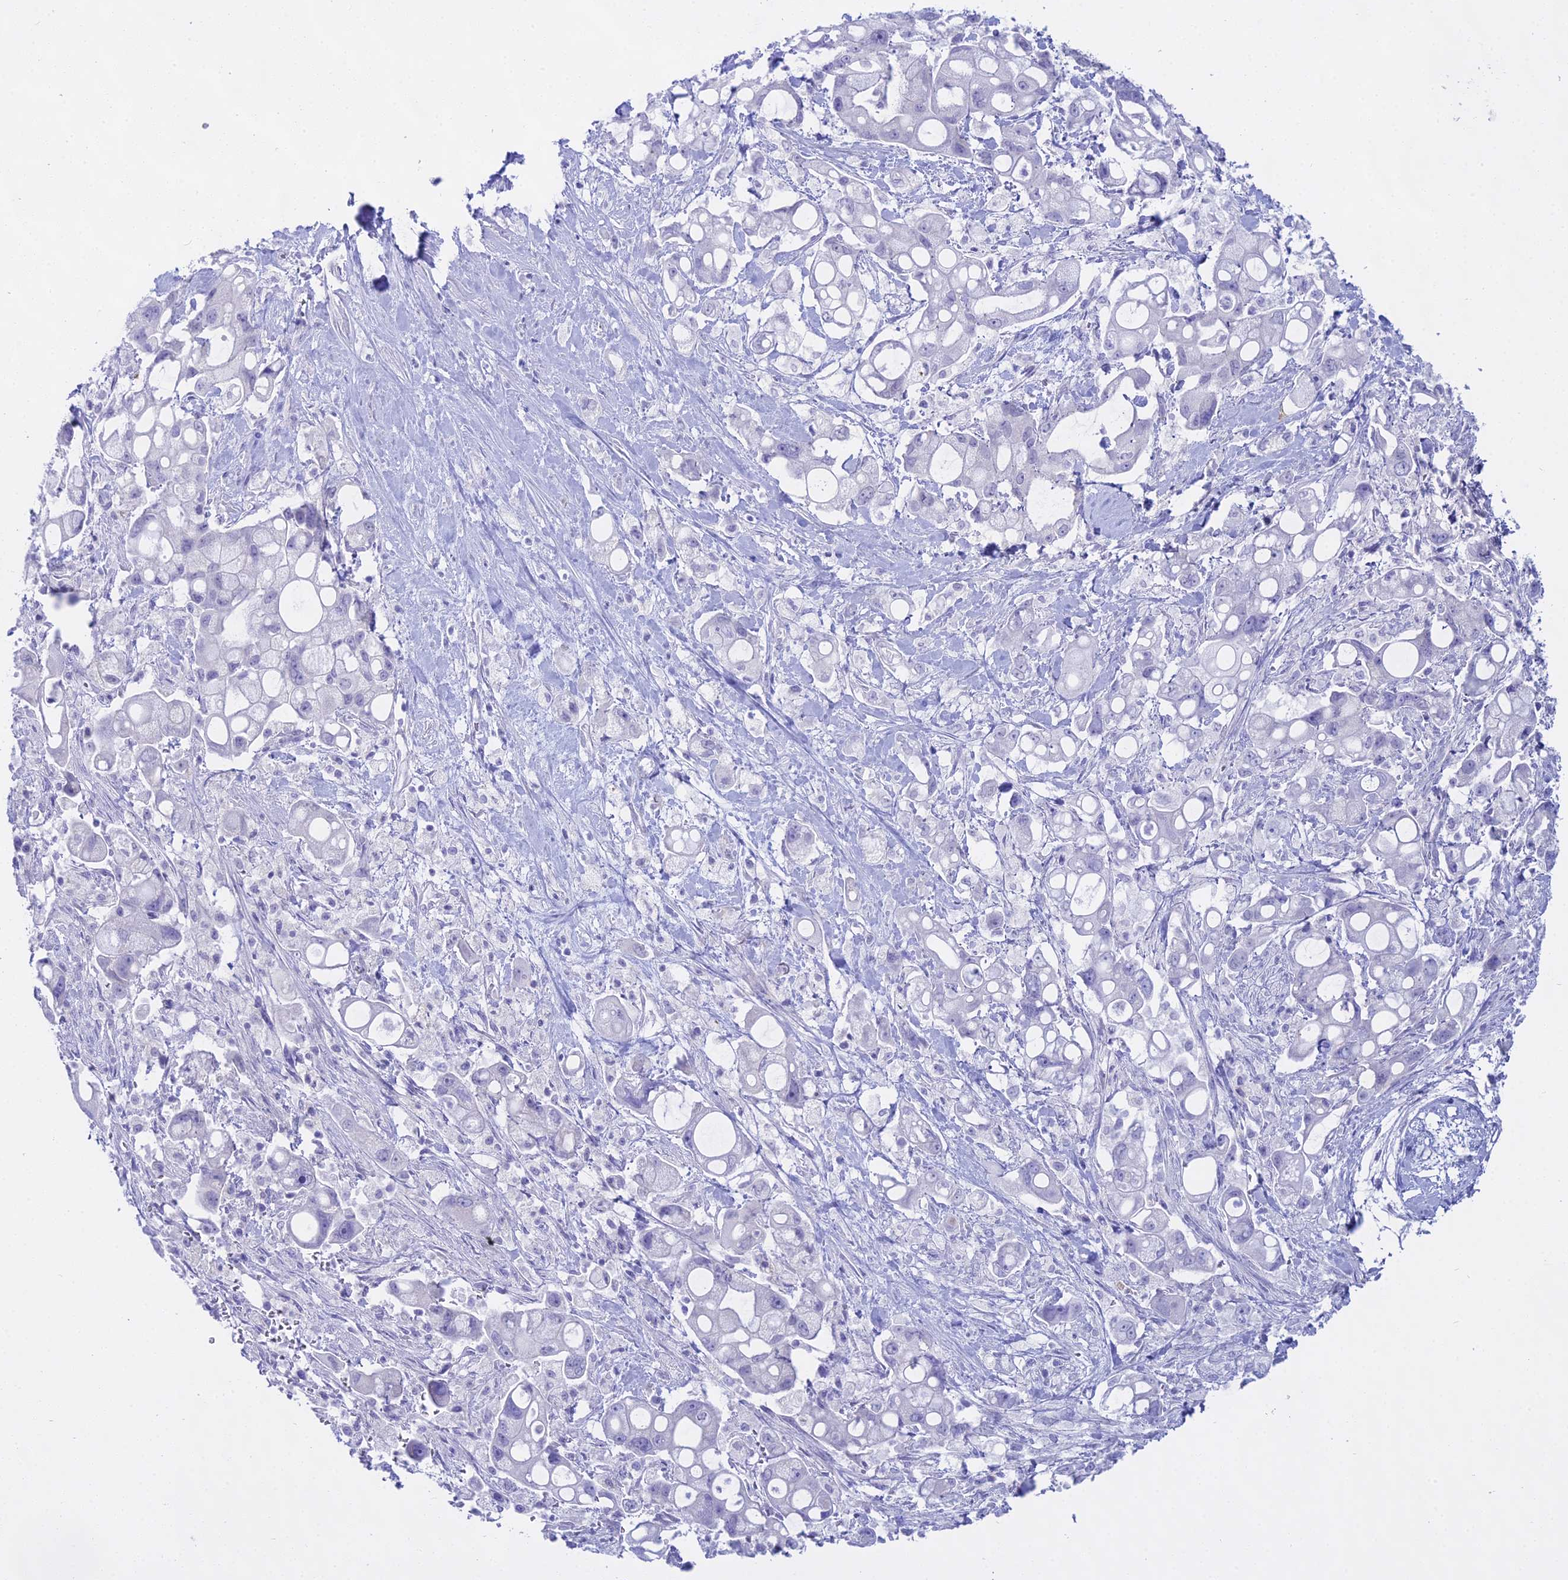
{"staining": {"intensity": "negative", "quantity": "none", "location": "none"}, "tissue": "pancreatic cancer", "cell_type": "Tumor cells", "image_type": "cancer", "snomed": [{"axis": "morphology", "description": "Adenocarcinoma, NOS"}, {"axis": "topography", "description": "Pancreas"}], "caption": "Micrograph shows no significant protein positivity in tumor cells of adenocarcinoma (pancreatic).", "gene": "CGB2", "patient": {"sex": "male", "age": 68}}